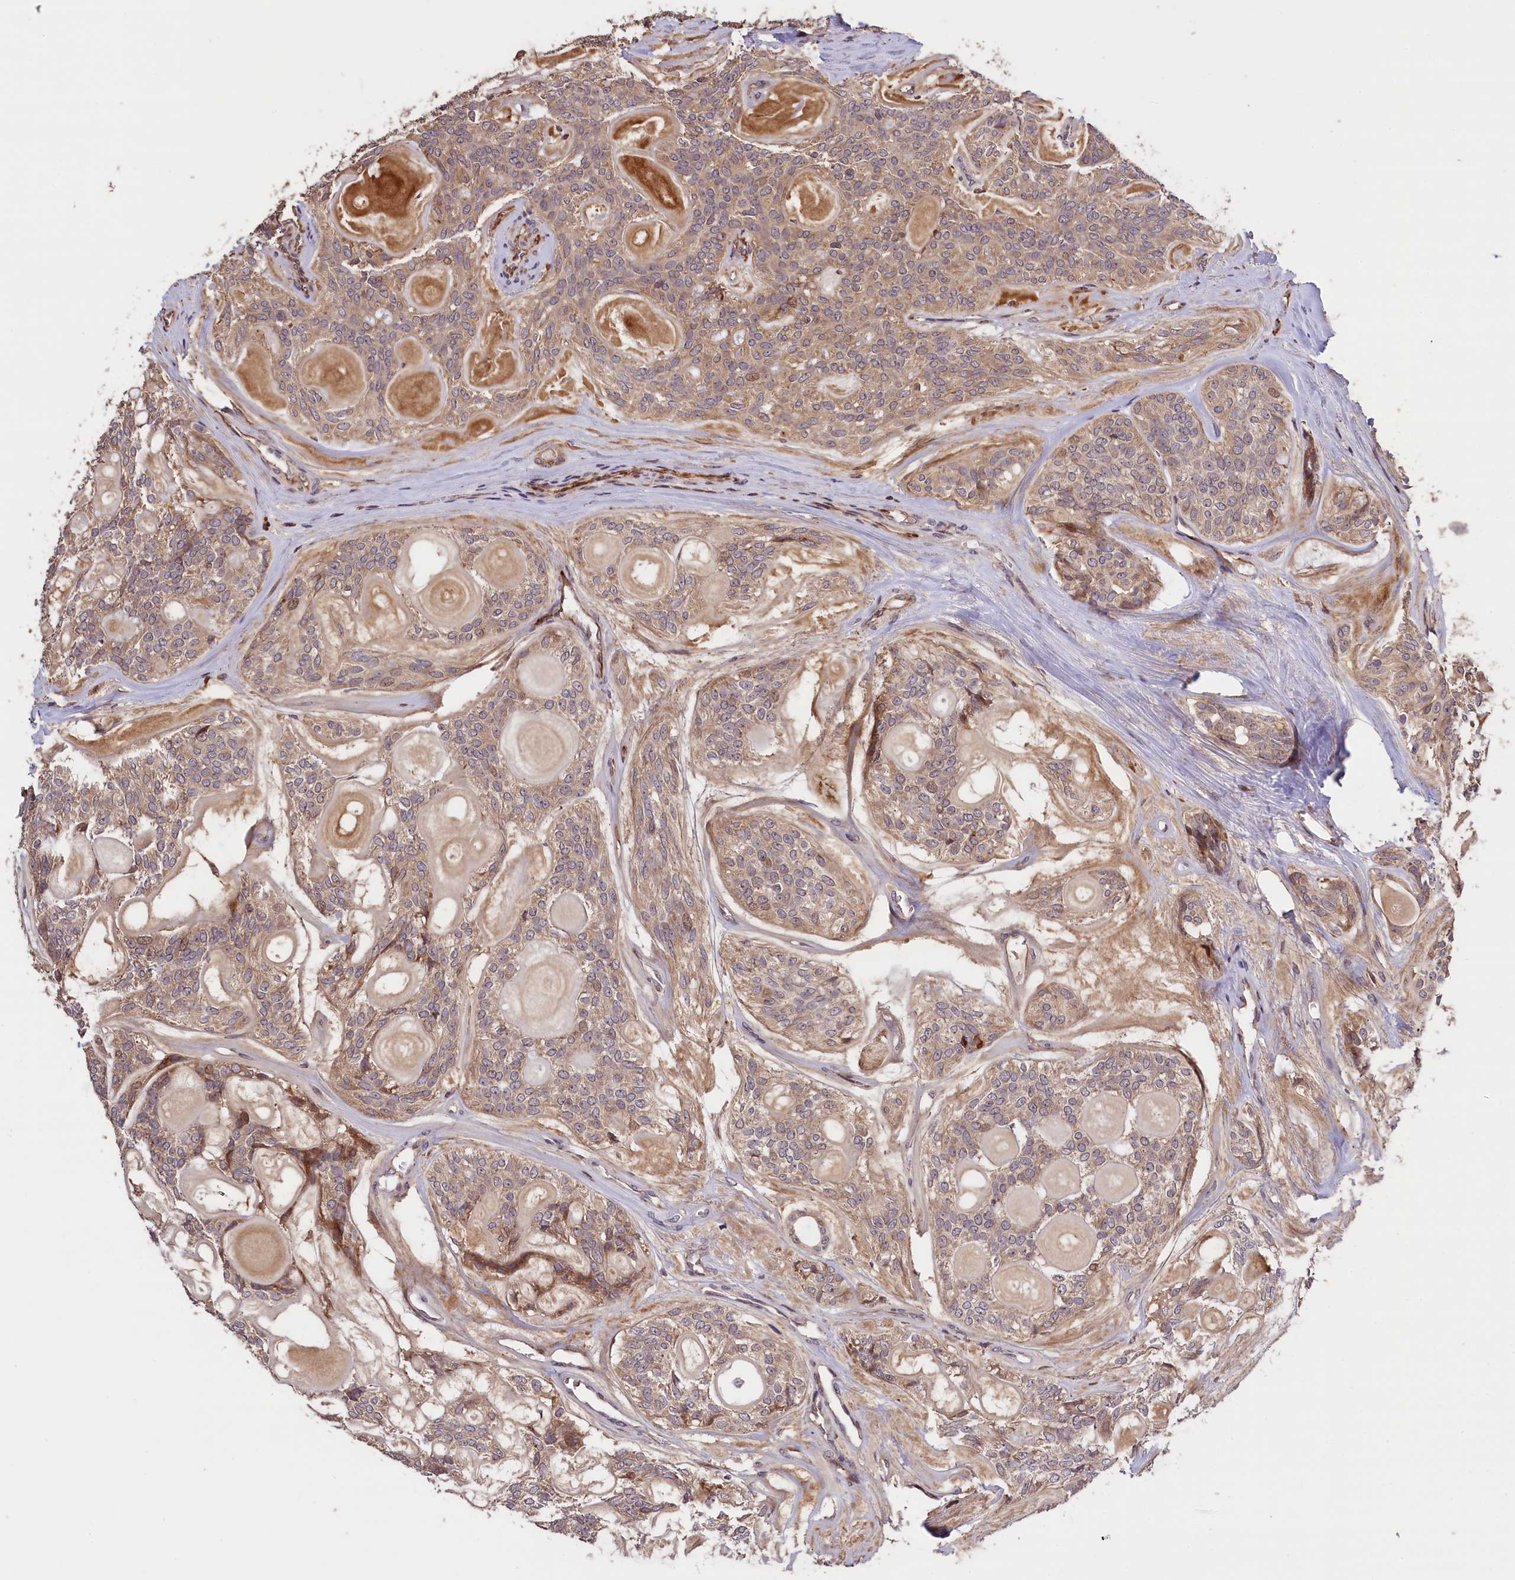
{"staining": {"intensity": "weak", "quantity": "25%-75%", "location": "cytoplasmic/membranous"}, "tissue": "head and neck cancer", "cell_type": "Tumor cells", "image_type": "cancer", "snomed": [{"axis": "morphology", "description": "Adenocarcinoma, NOS"}, {"axis": "topography", "description": "Head-Neck"}], "caption": "Immunohistochemical staining of head and neck cancer reveals low levels of weak cytoplasmic/membranous staining in about 25%-75% of tumor cells. The staining was performed using DAB (3,3'-diaminobenzidine) to visualize the protein expression in brown, while the nuclei were stained in blue with hematoxylin (Magnification: 20x).", "gene": "DNAJB9", "patient": {"sex": "male", "age": 66}}